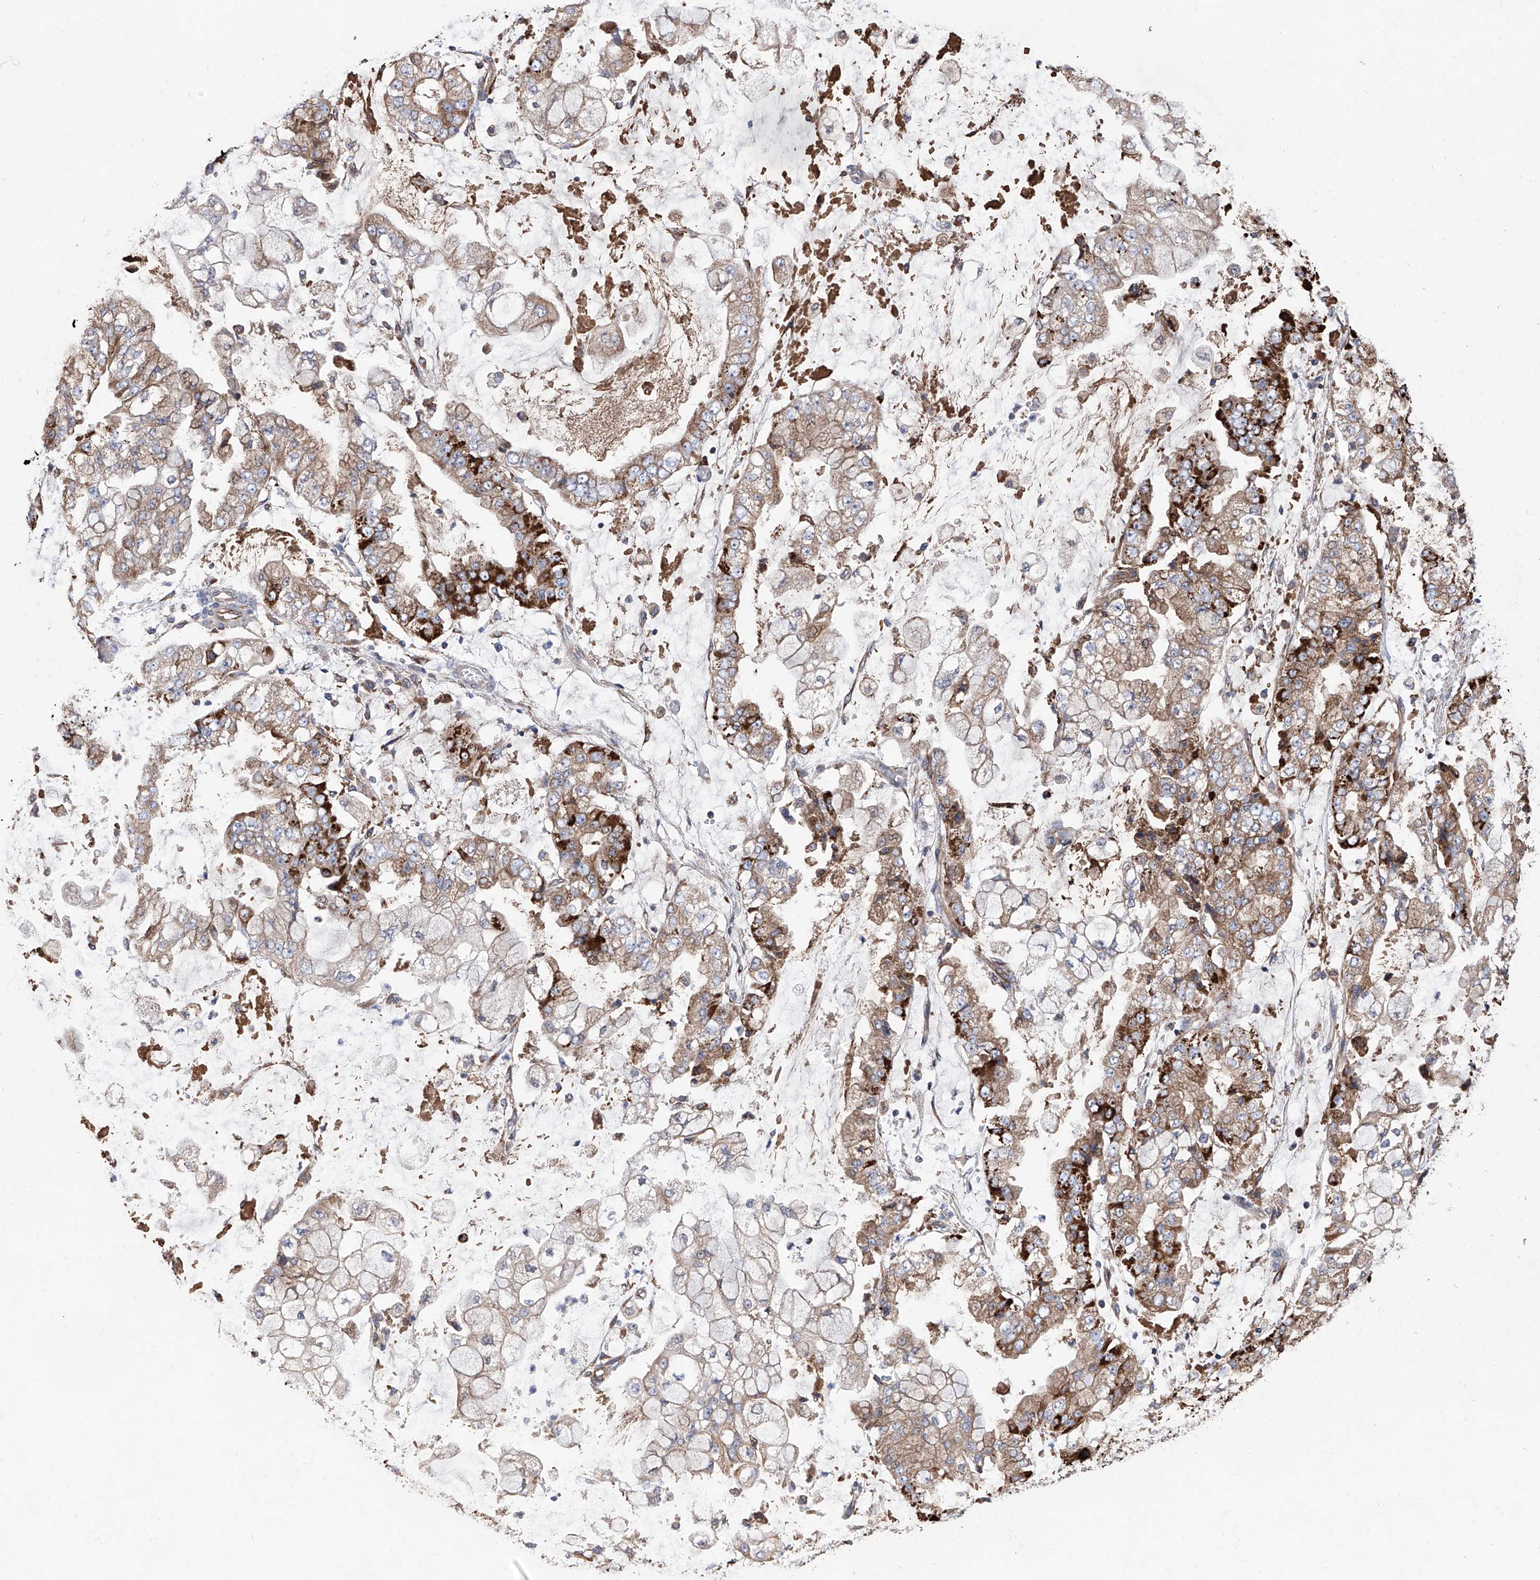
{"staining": {"intensity": "moderate", "quantity": ">75%", "location": "cytoplasmic/membranous"}, "tissue": "stomach cancer", "cell_type": "Tumor cells", "image_type": "cancer", "snomed": [{"axis": "morphology", "description": "Adenocarcinoma, NOS"}, {"axis": "topography", "description": "Stomach"}], "caption": "Protein analysis of stomach cancer (adenocarcinoma) tissue displays moderate cytoplasmic/membranous staining in approximately >75% of tumor cells.", "gene": "INPP5B", "patient": {"sex": "male", "age": 76}}